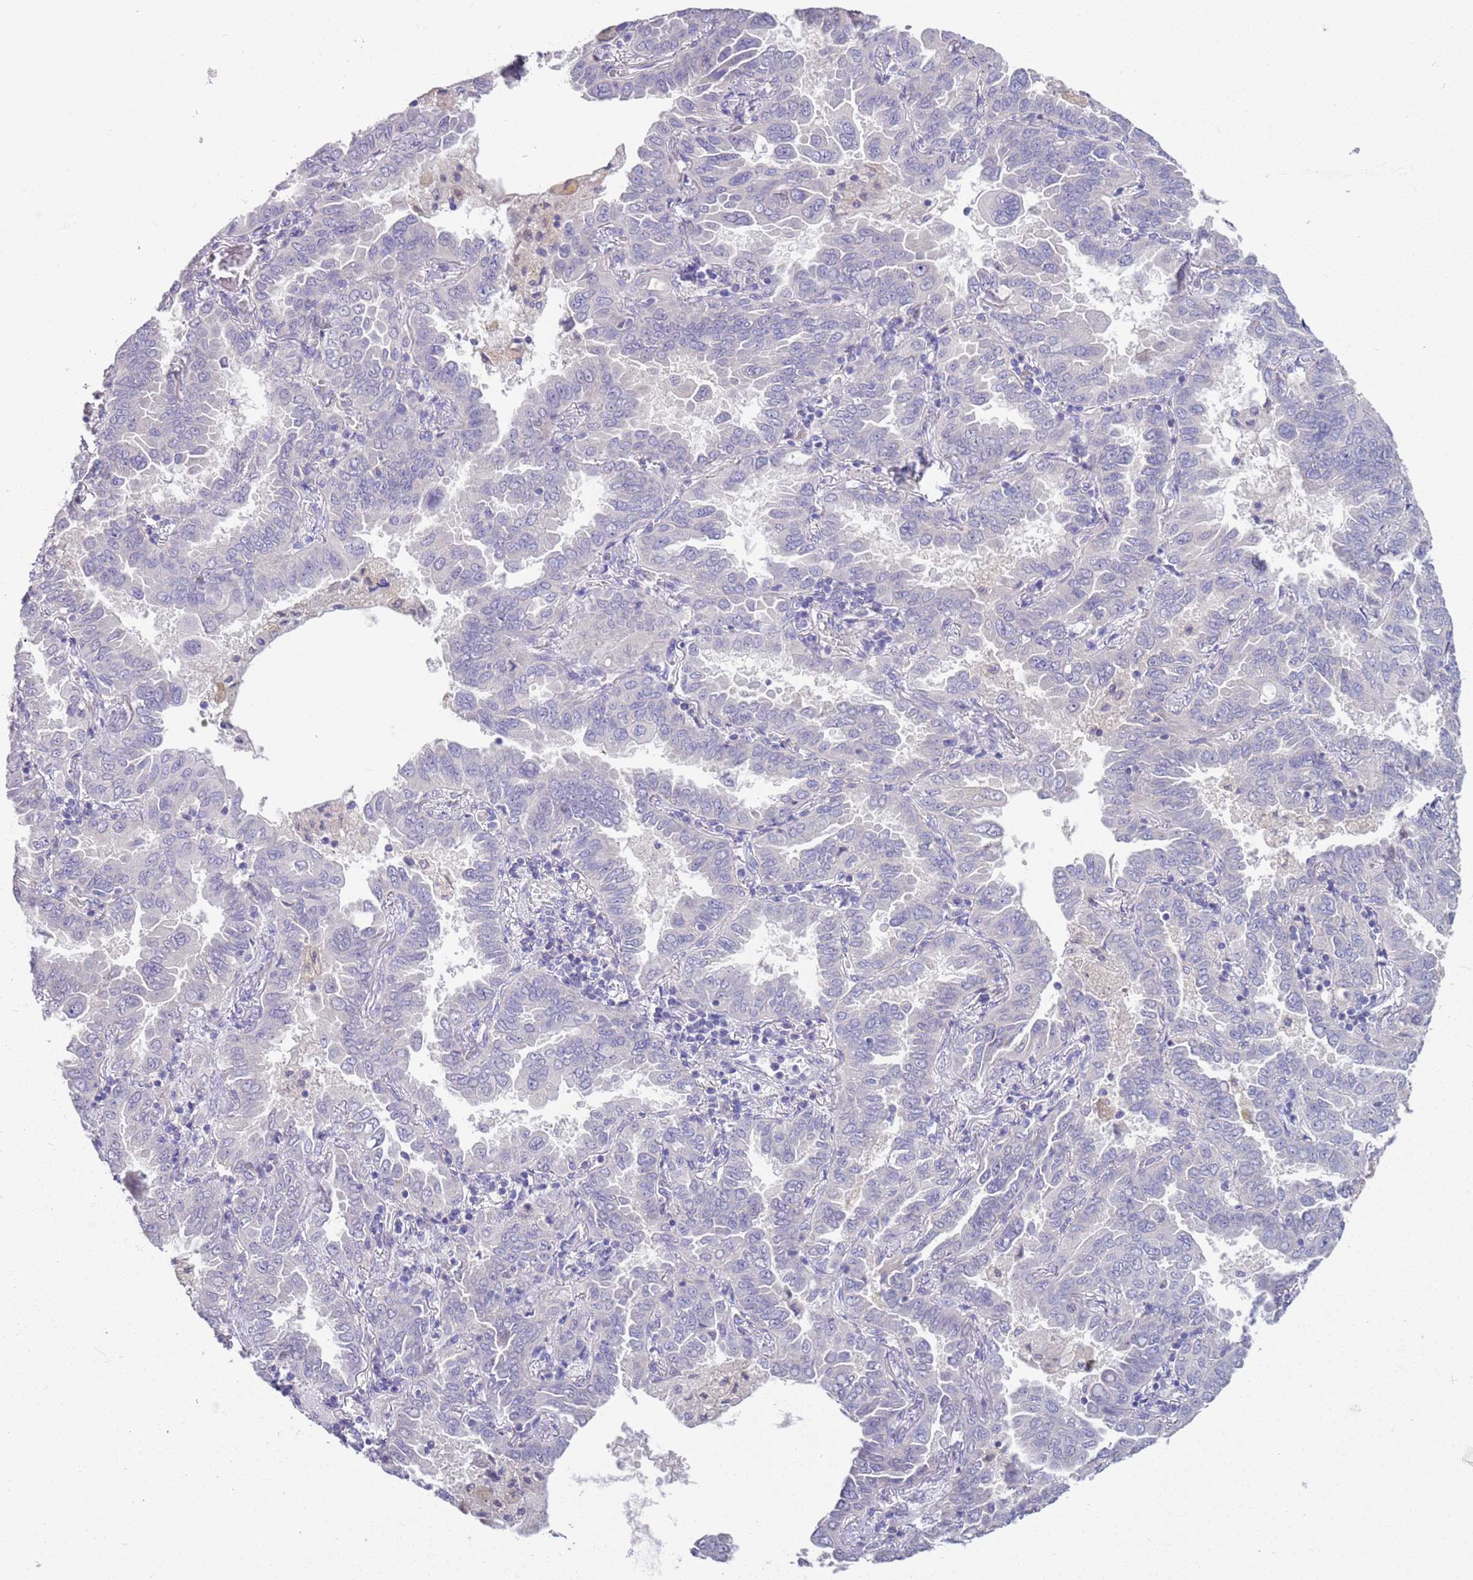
{"staining": {"intensity": "negative", "quantity": "none", "location": "none"}, "tissue": "lung cancer", "cell_type": "Tumor cells", "image_type": "cancer", "snomed": [{"axis": "morphology", "description": "Adenocarcinoma, NOS"}, {"axis": "topography", "description": "Lung"}], "caption": "IHC micrograph of human lung cancer stained for a protein (brown), which shows no staining in tumor cells. (Brightfield microscopy of DAB immunohistochemistry at high magnification).", "gene": "BRMS1L", "patient": {"sex": "male", "age": 64}}